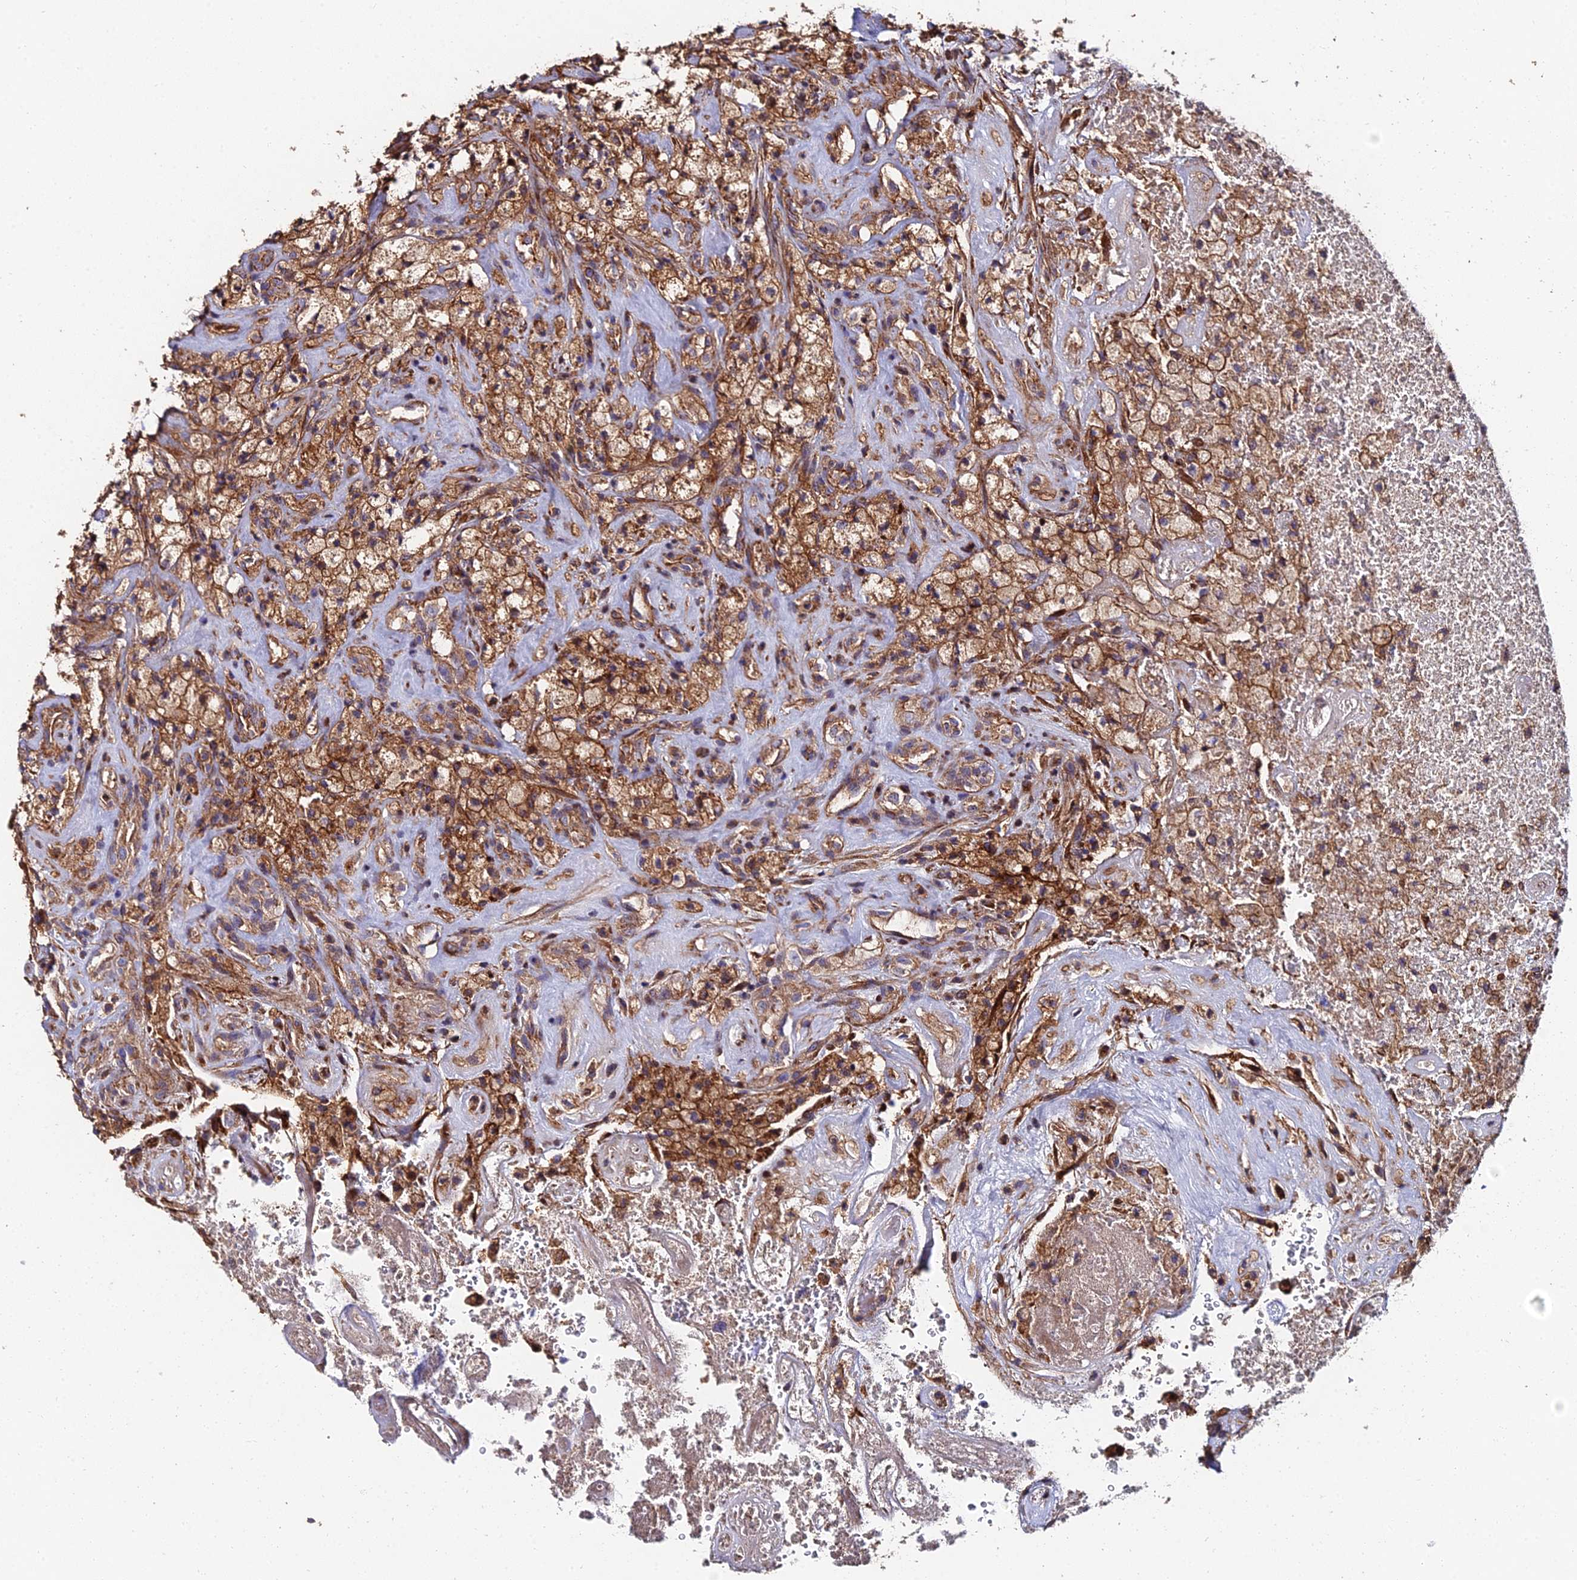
{"staining": {"intensity": "moderate", "quantity": ">75%", "location": "cytoplasmic/membranous"}, "tissue": "glioma", "cell_type": "Tumor cells", "image_type": "cancer", "snomed": [{"axis": "morphology", "description": "Glioma, malignant, High grade"}, {"axis": "topography", "description": "Brain"}], "caption": "Protein expression analysis of human glioma reveals moderate cytoplasmic/membranous expression in approximately >75% of tumor cells.", "gene": "EXT1", "patient": {"sex": "male", "age": 69}}